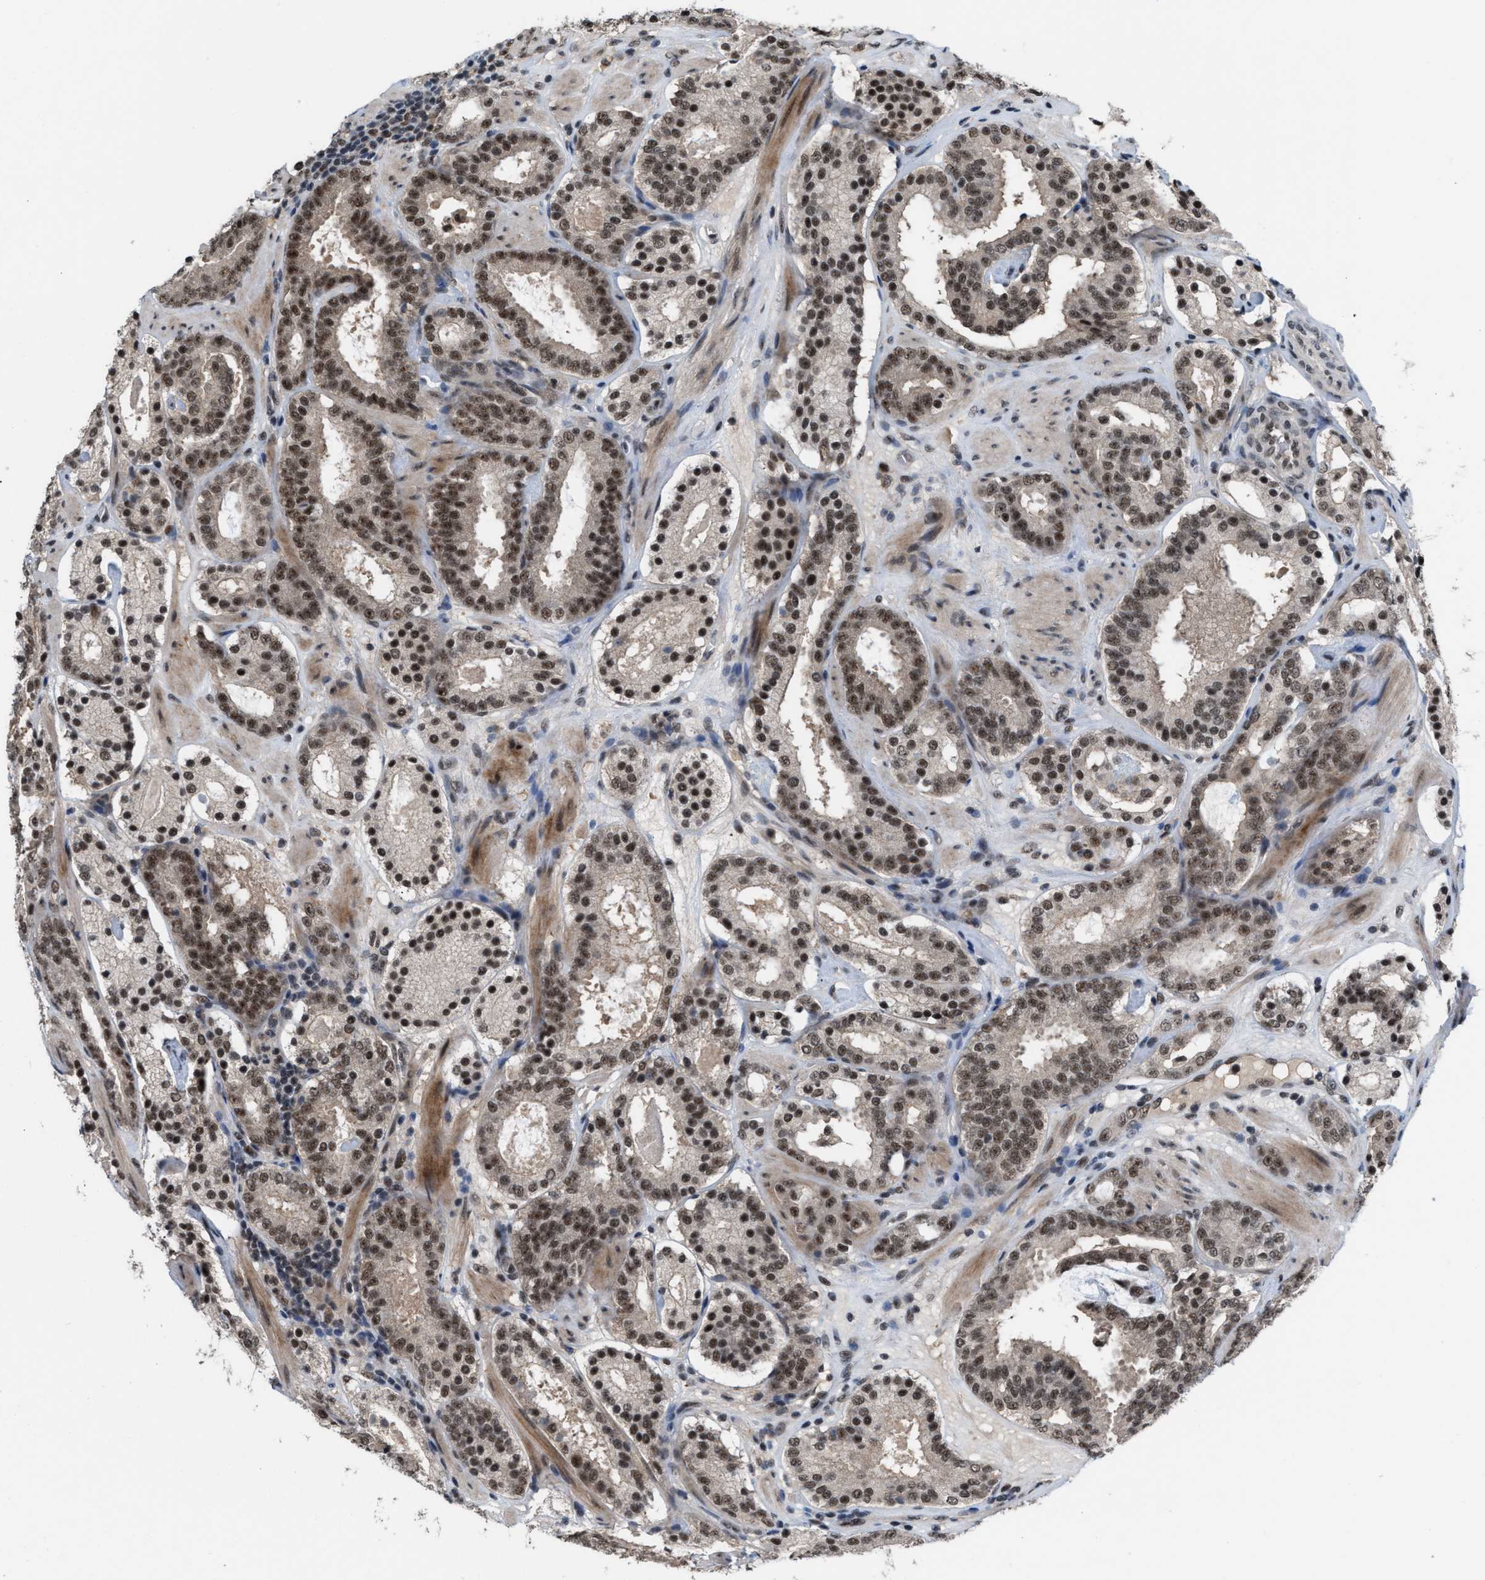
{"staining": {"intensity": "strong", "quantity": ">75%", "location": "nuclear"}, "tissue": "prostate cancer", "cell_type": "Tumor cells", "image_type": "cancer", "snomed": [{"axis": "morphology", "description": "Adenocarcinoma, Low grade"}, {"axis": "topography", "description": "Prostate"}], "caption": "Protein staining of prostate cancer tissue displays strong nuclear expression in approximately >75% of tumor cells.", "gene": "PRPF4", "patient": {"sex": "male", "age": 69}}